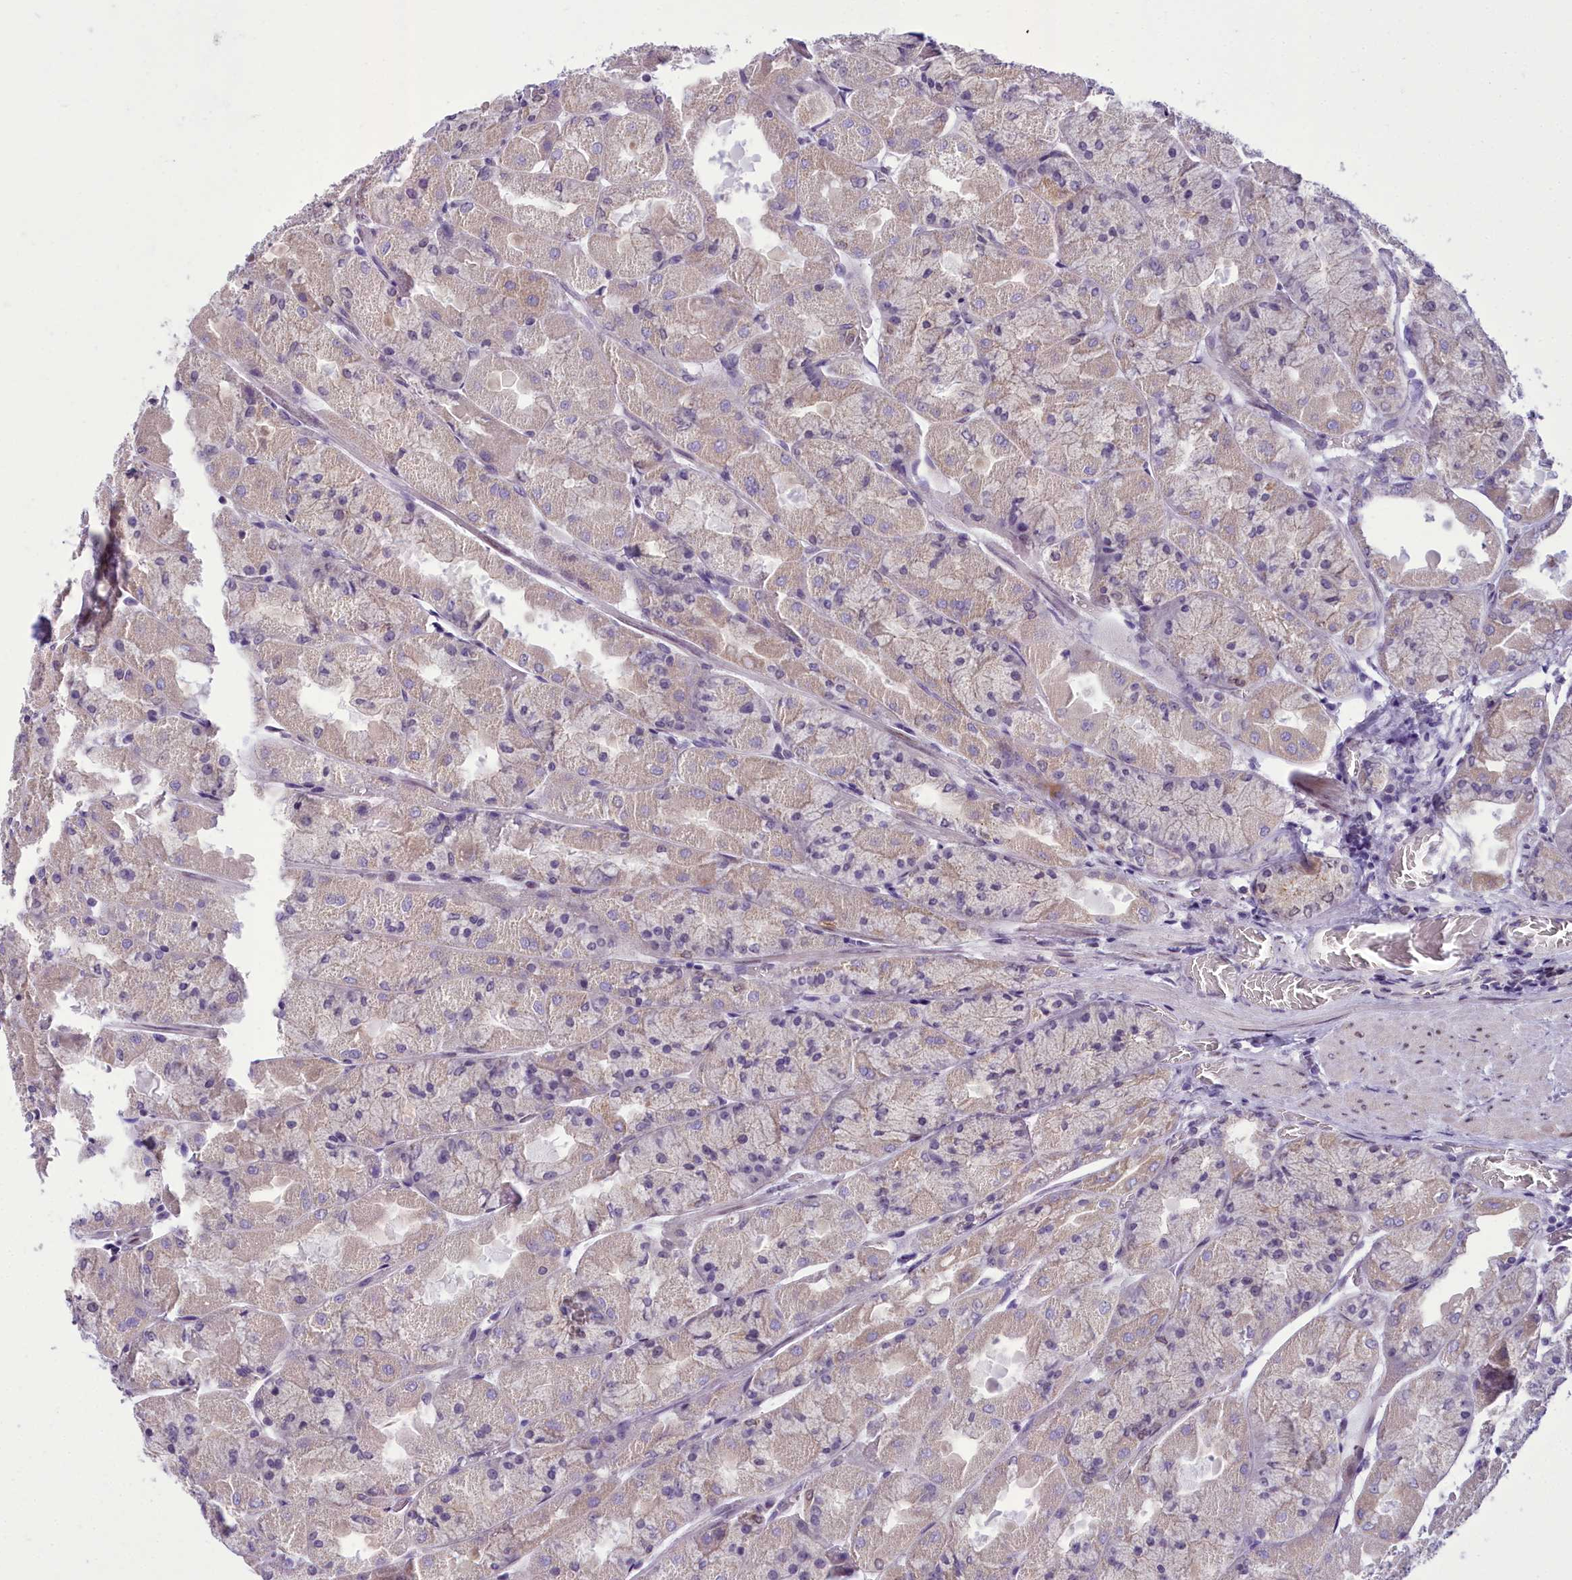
{"staining": {"intensity": "moderate", "quantity": "<25%", "location": "cytoplasmic/membranous"}, "tissue": "stomach", "cell_type": "Glandular cells", "image_type": "normal", "snomed": [{"axis": "morphology", "description": "Normal tissue, NOS"}, {"axis": "topography", "description": "Stomach"}], "caption": "A brown stain labels moderate cytoplasmic/membranous positivity of a protein in glandular cells of unremarkable human stomach.", "gene": "B9D2", "patient": {"sex": "female", "age": 61}}